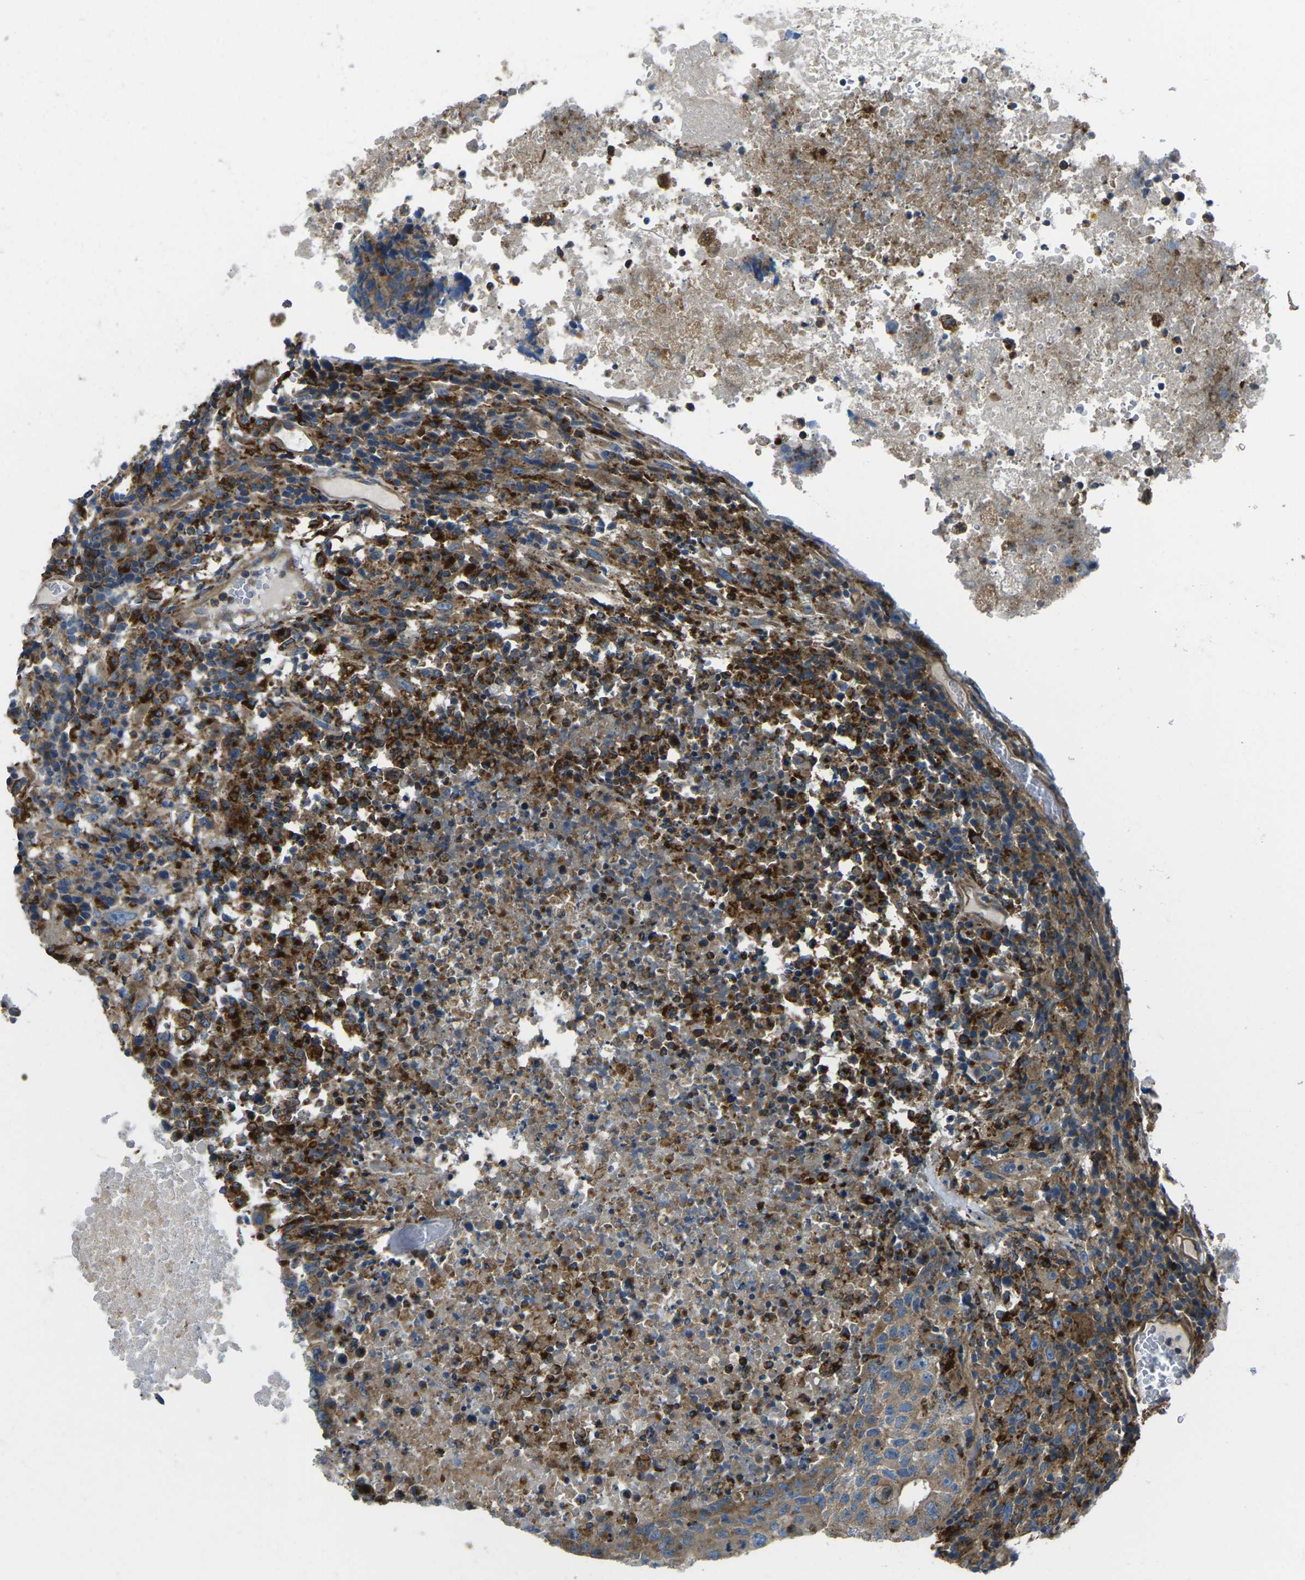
{"staining": {"intensity": "moderate", "quantity": ">75%", "location": "cytoplasmic/membranous"}, "tissue": "testis cancer", "cell_type": "Tumor cells", "image_type": "cancer", "snomed": [{"axis": "morphology", "description": "Necrosis, NOS"}, {"axis": "morphology", "description": "Carcinoma, Embryonal, NOS"}, {"axis": "topography", "description": "Testis"}], "caption": "Immunohistochemistry (IHC) image of testis embryonal carcinoma stained for a protein (brown), which reveals medium levels of moderate cytoplasmic/membranous positivity in about >75% of tumor cells.", "gene": "CDK17", "patient": {"sex": "male", "age": 19}}